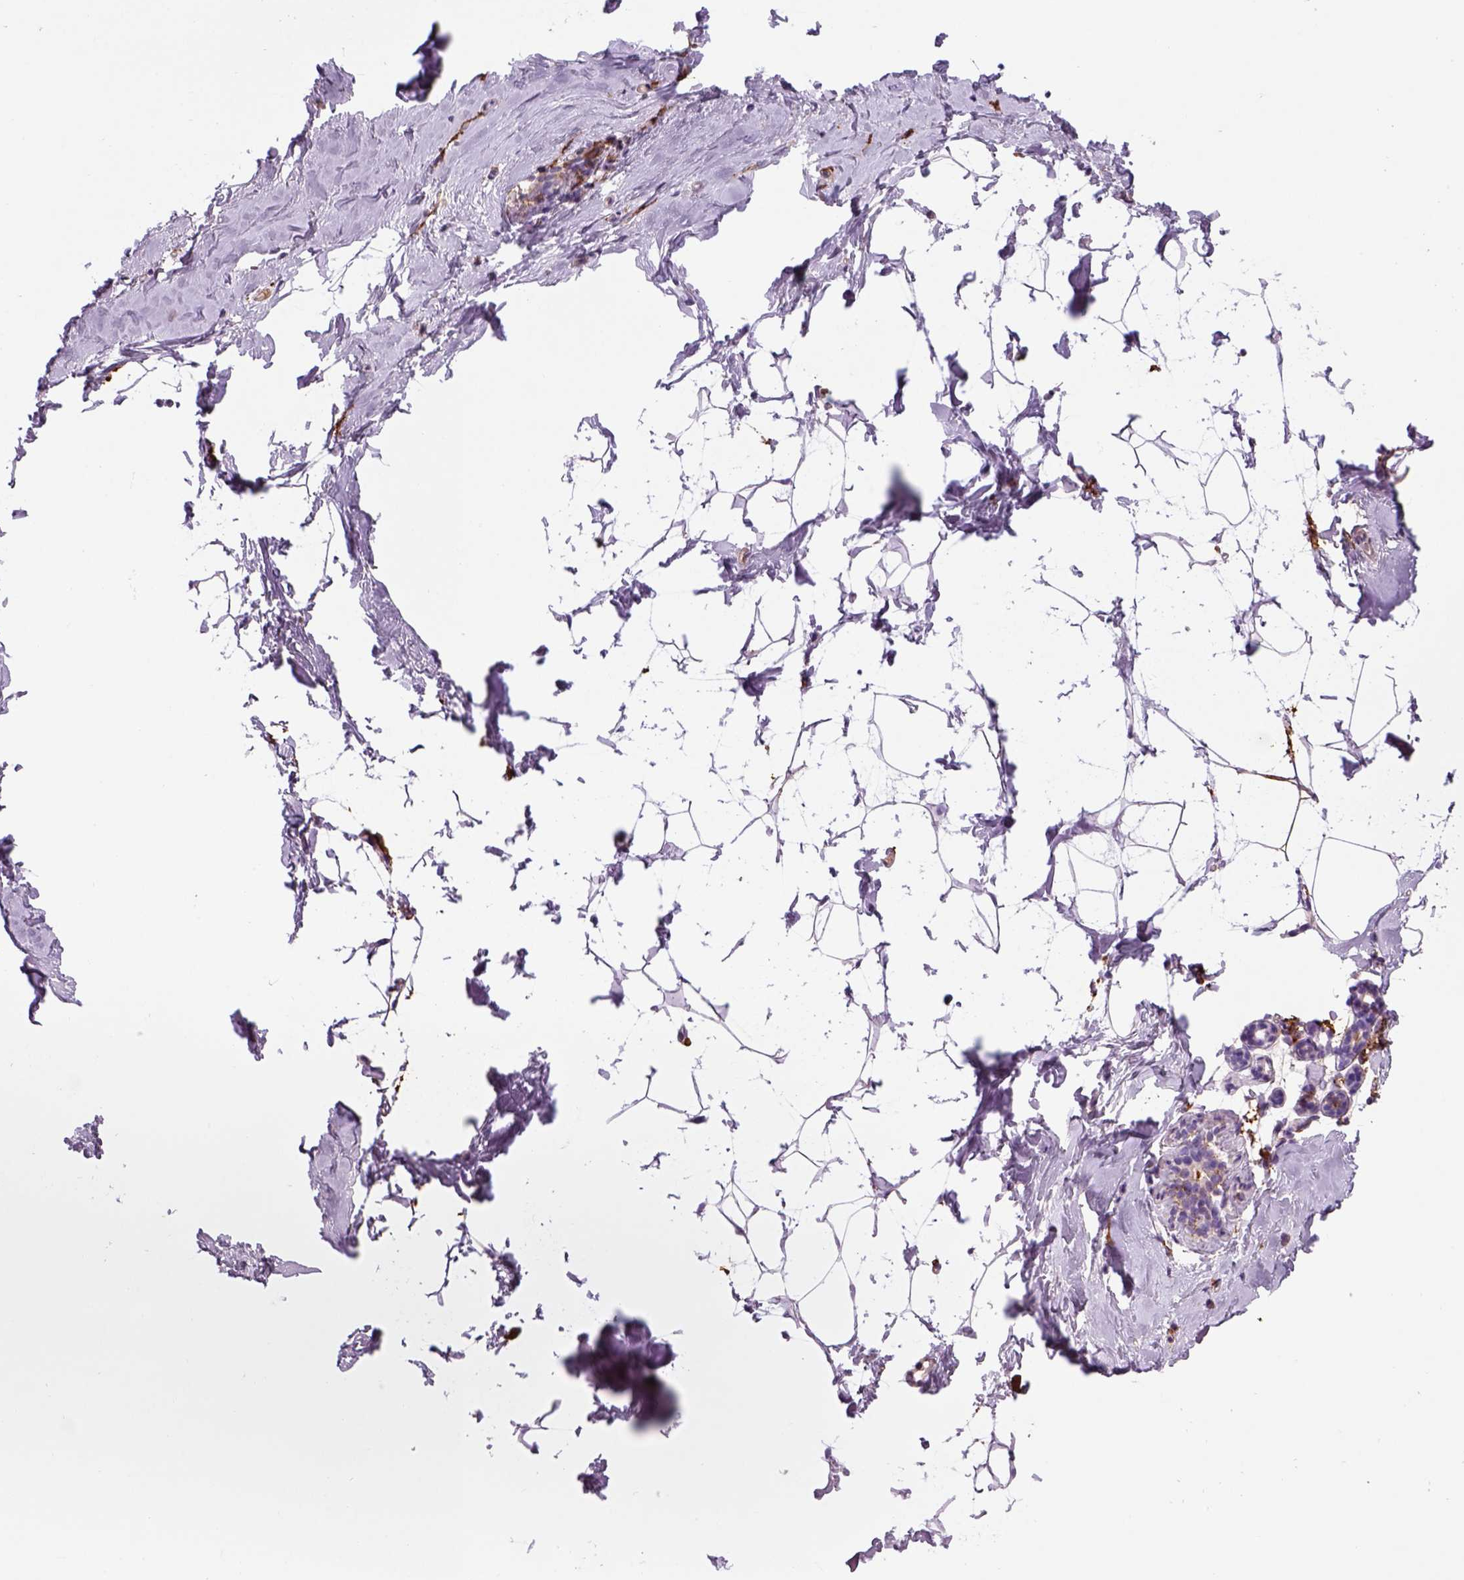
{"staining": {"intensity": "negative", "quantity": "none", "location": "none"}, "tissue": "breast", "cell_type": "Adipocytes", "image_type": "normal", "snomed": [{"axis": "morphology", "description": "Normal tissue, NOS"}, {"axis": "topography", "description": "Breast"}], "caption": "Photomicrograph shows no significant protein positivity in adipocytes of unremarkable breast.", "gene": "CD14", "patient": {"sex": "female", "age": 32}}